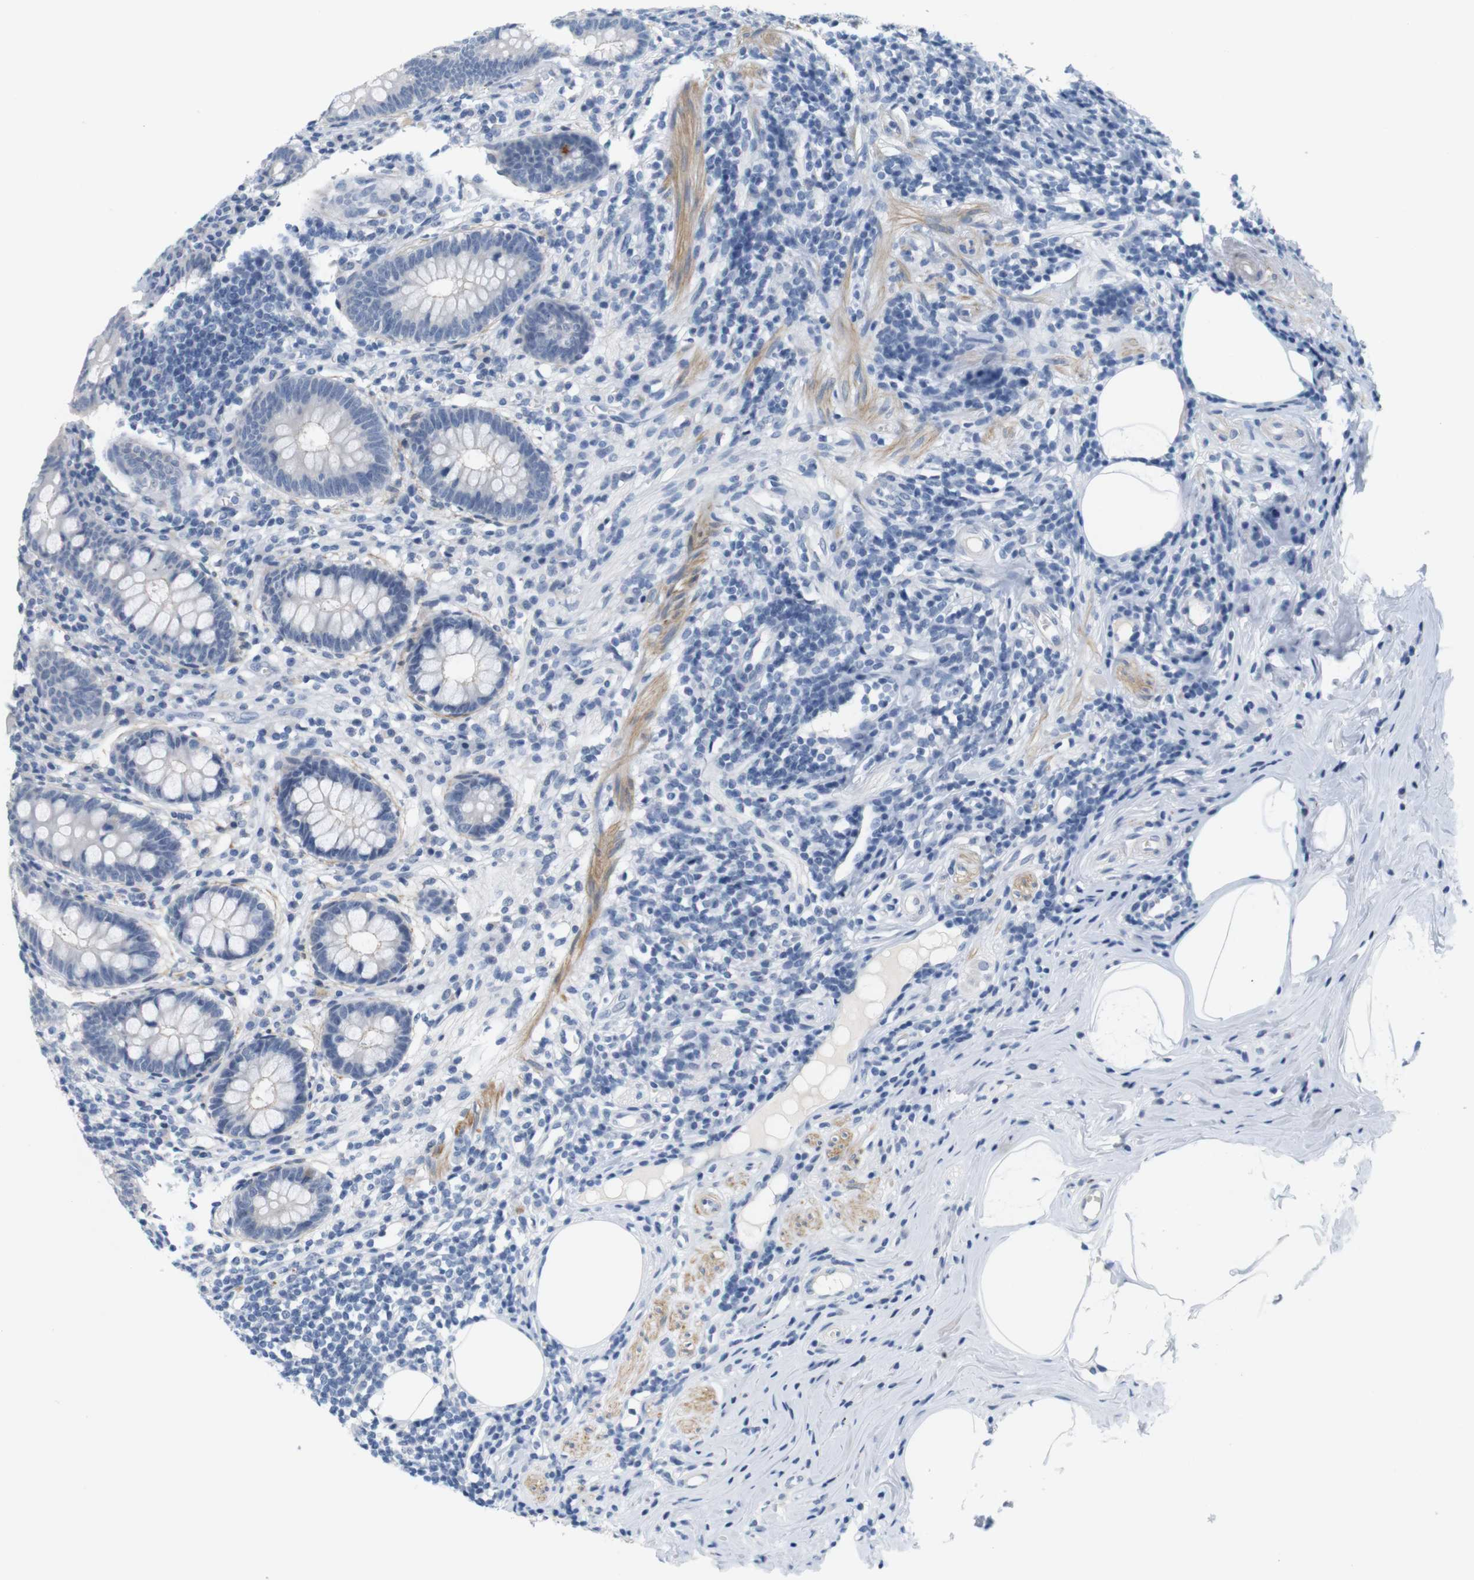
{"staining": {"intensity": "negative", "quantity": "none", "location": "none"}, "tissue": "appendix", "cell_type": "Glandular cells", "image_type": "normal", "snomed": [{"axis": "morphology", "description": "Normal tissue, NOS"}, {"axis": "topography", "description": "Appendix"}], "caption": "This is an immunohistochemistry (IHC) photomicrograph of normal human appendix. There is no expression in glandular cells.", "gene": "HRH2", "patient": {"sex": "female", "age": 50}}